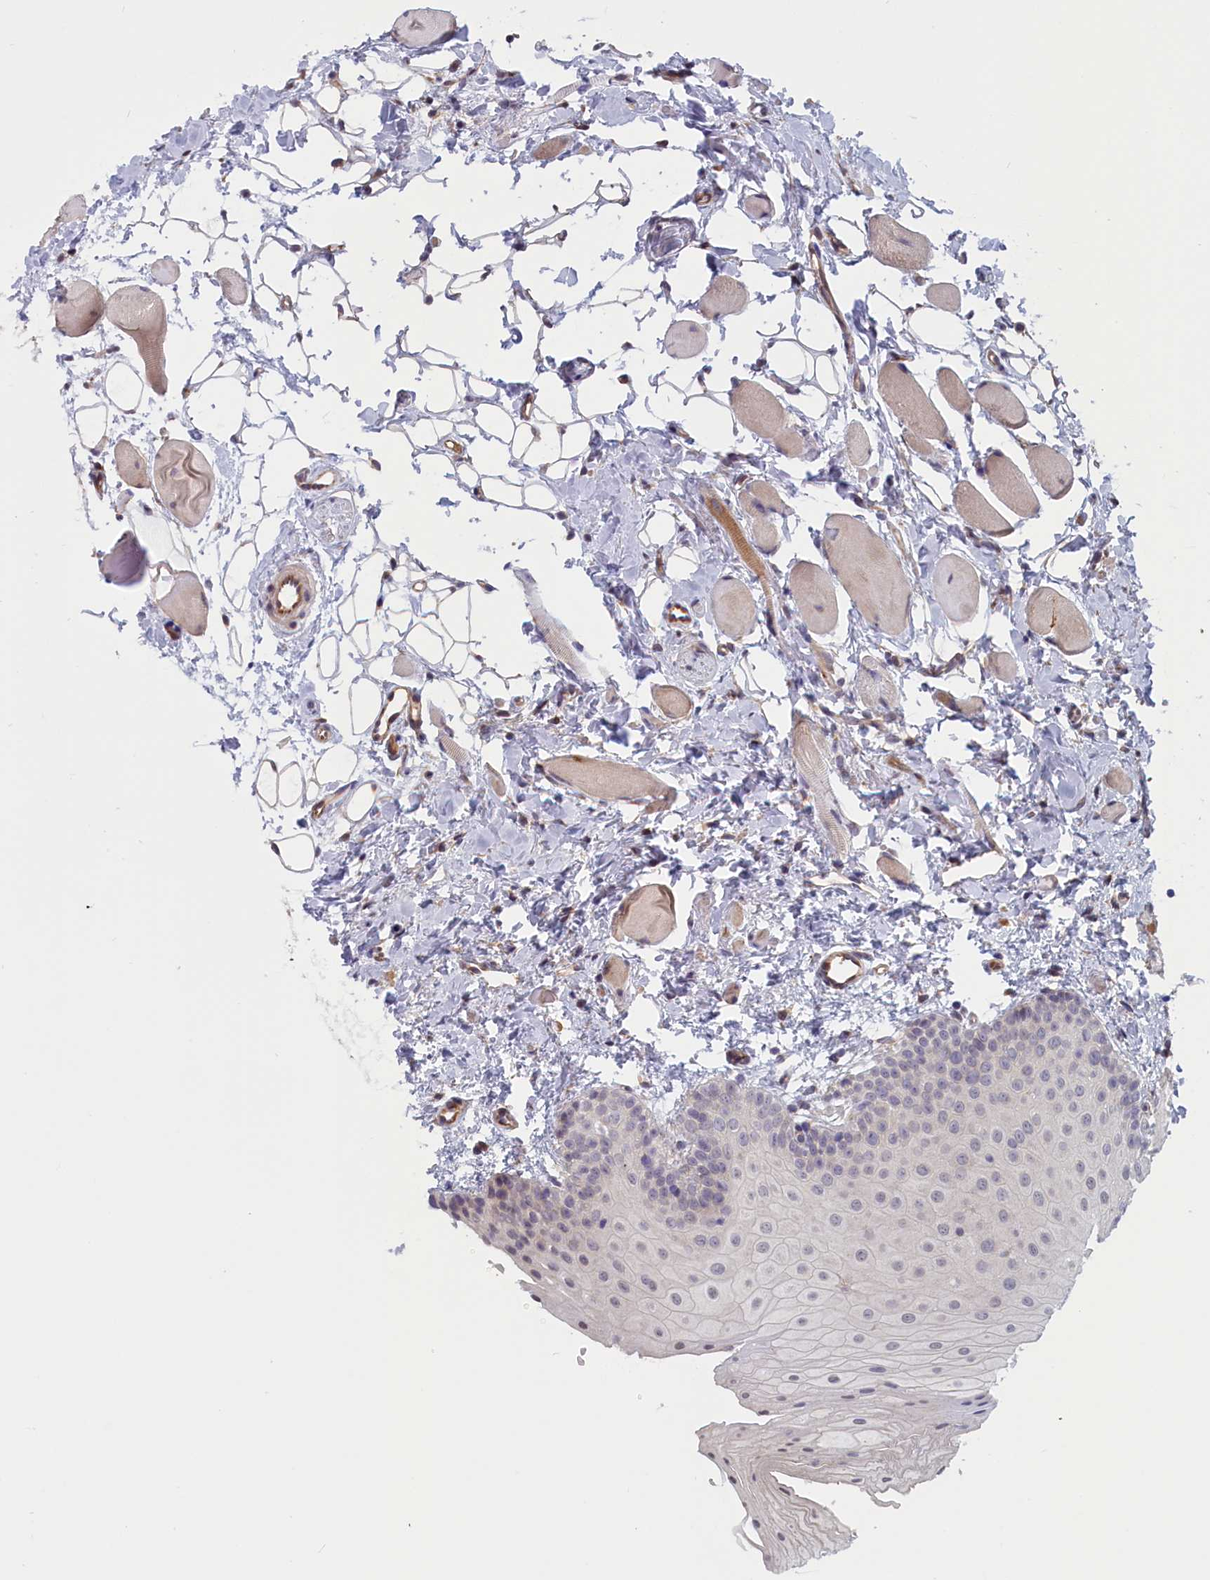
{"staining": {"intensity": "negative", "quantity": "none", "location": "none"}, "tissue": "oral mucosa", "cell_type": "Squamous epithelial cells", "image_type": "normal", "snomed": [{"axis": "morphology", "description": "Normal tissue, NOS"}, {"axis": "topography", "description": "Oral tissue"}], "caption": "There is no significant positivity in squamous epithelial cells of oral mucosa. (DAB immunohistochemistry (IHC), high magnification).", "gene": "IGFALS", "patient": {"sex": "male", "age": 28}}